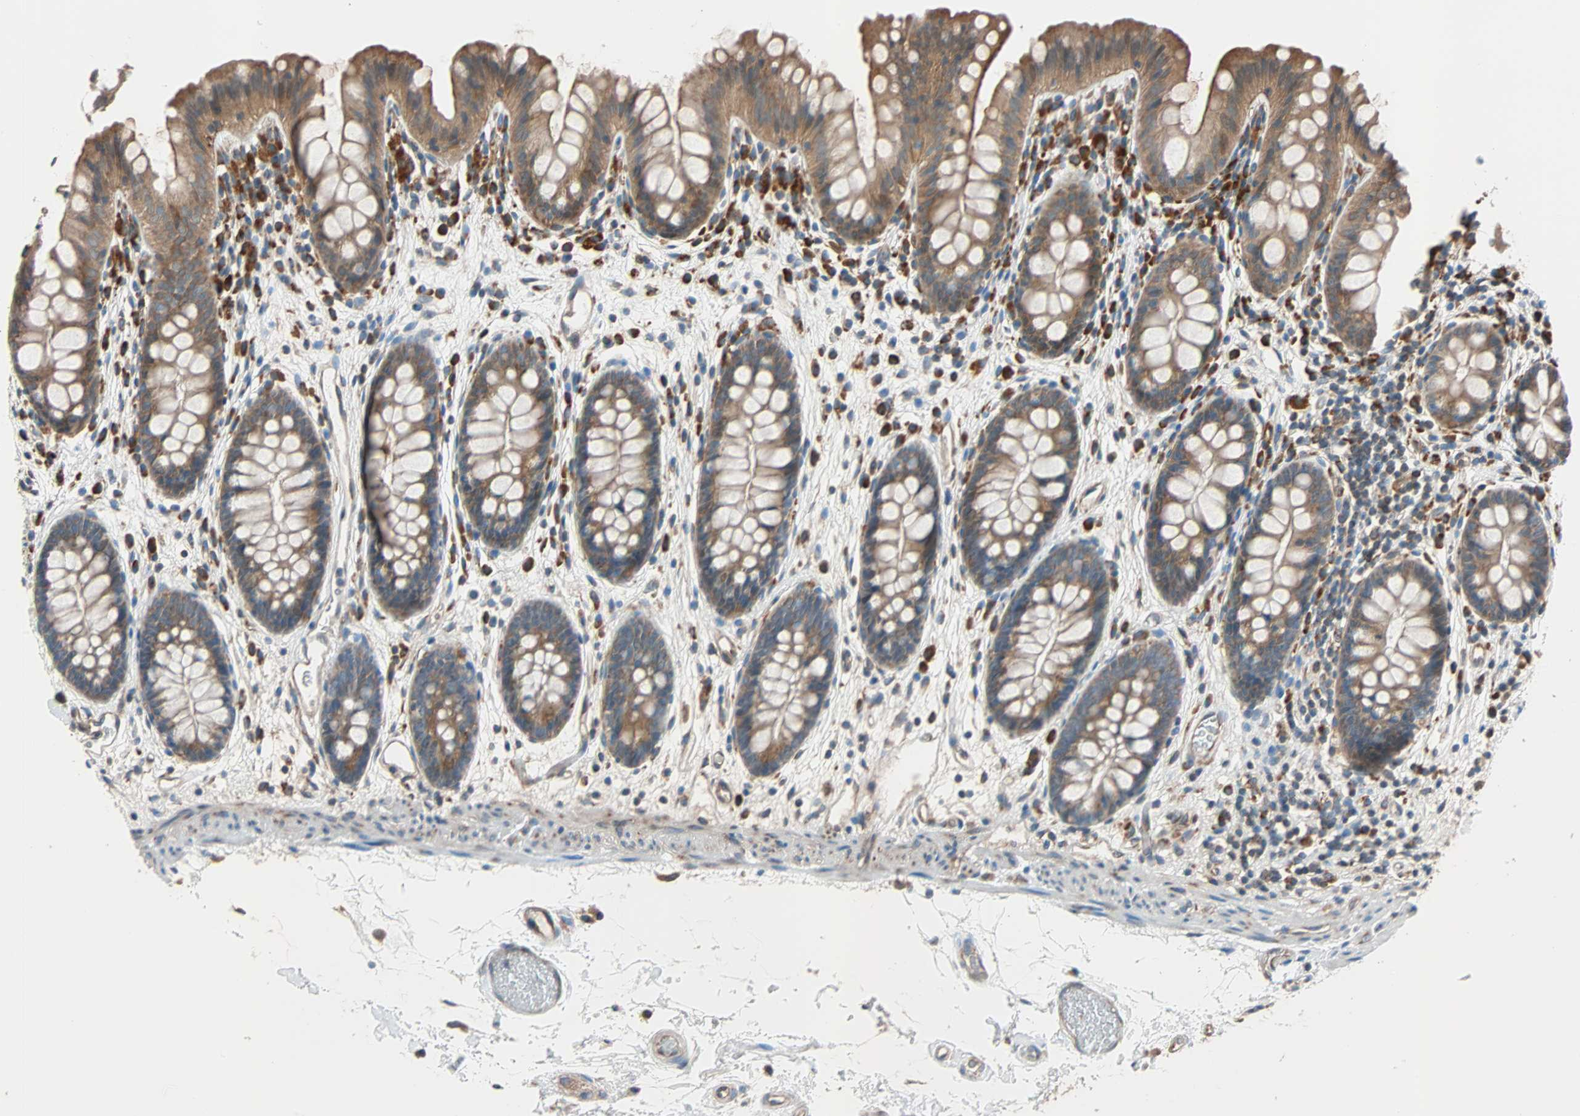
{"staining": {"intensity": "weak", "quantity": ">75%", "location": "cytoplasmic/membranous"}, "tissue": "colon", "cell_type": "Endothelial cells", "image_type": "normal", "snomed": [{"axis": "morphology", "description": "Normal tissue, NOS"}, {"axis": "topography", "description": "Smooth muscle"}, {"axis": "topography", "description": "Colon"}], "caption": "This photomicrograph exhibits IHC staining of unremarkable human colon, with low weak cytoplasmic/membranous staining in about >75% of endothelial cells.", "gene": "PHYH", "patient": {"sex": "male", "age": 67}}